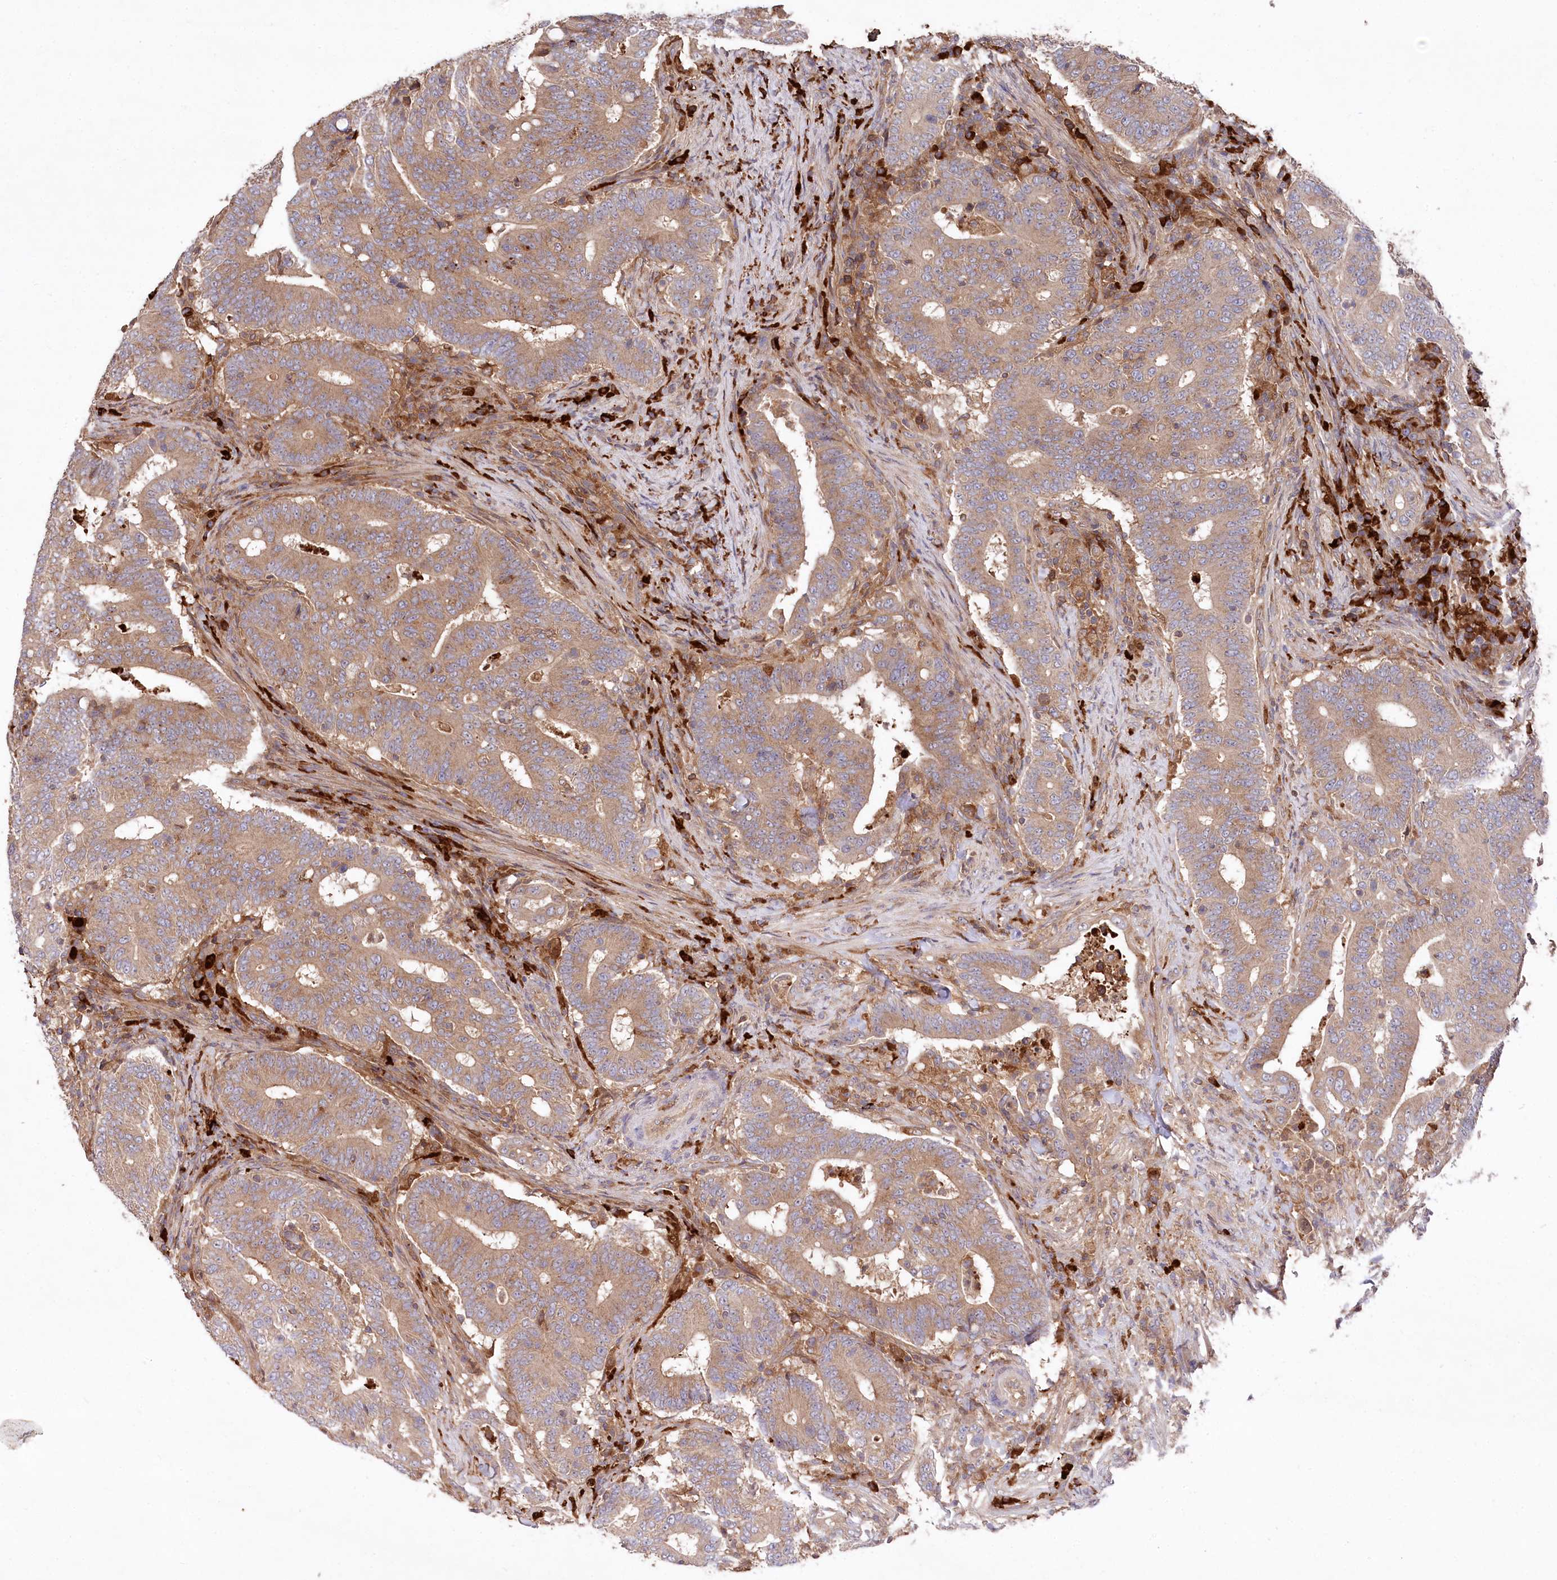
{"staining": {"intensity": "moderate", "quantity": ">75%", "location": "cytoplasmic/membranous"}, "tissue": "colorectal cancer", "cell_type": "Tumor cells", "image_type": "cancer", "snomed": [{"axis": "morphology", "description": "Adenocarcinoma, NOS"}, {"axis": "topography", "description": "Colon"}], "caption": "Brown immunohistochemical staining in human adenocarcinoma (colorectal) displays moderate cytoplasmic/membranous staining in about >75% of tumor cells. (IHC, brightfield microscopy, high magnification).", "gene": "PPP1R21", "patient": {"sex": "female", "age": 66}}